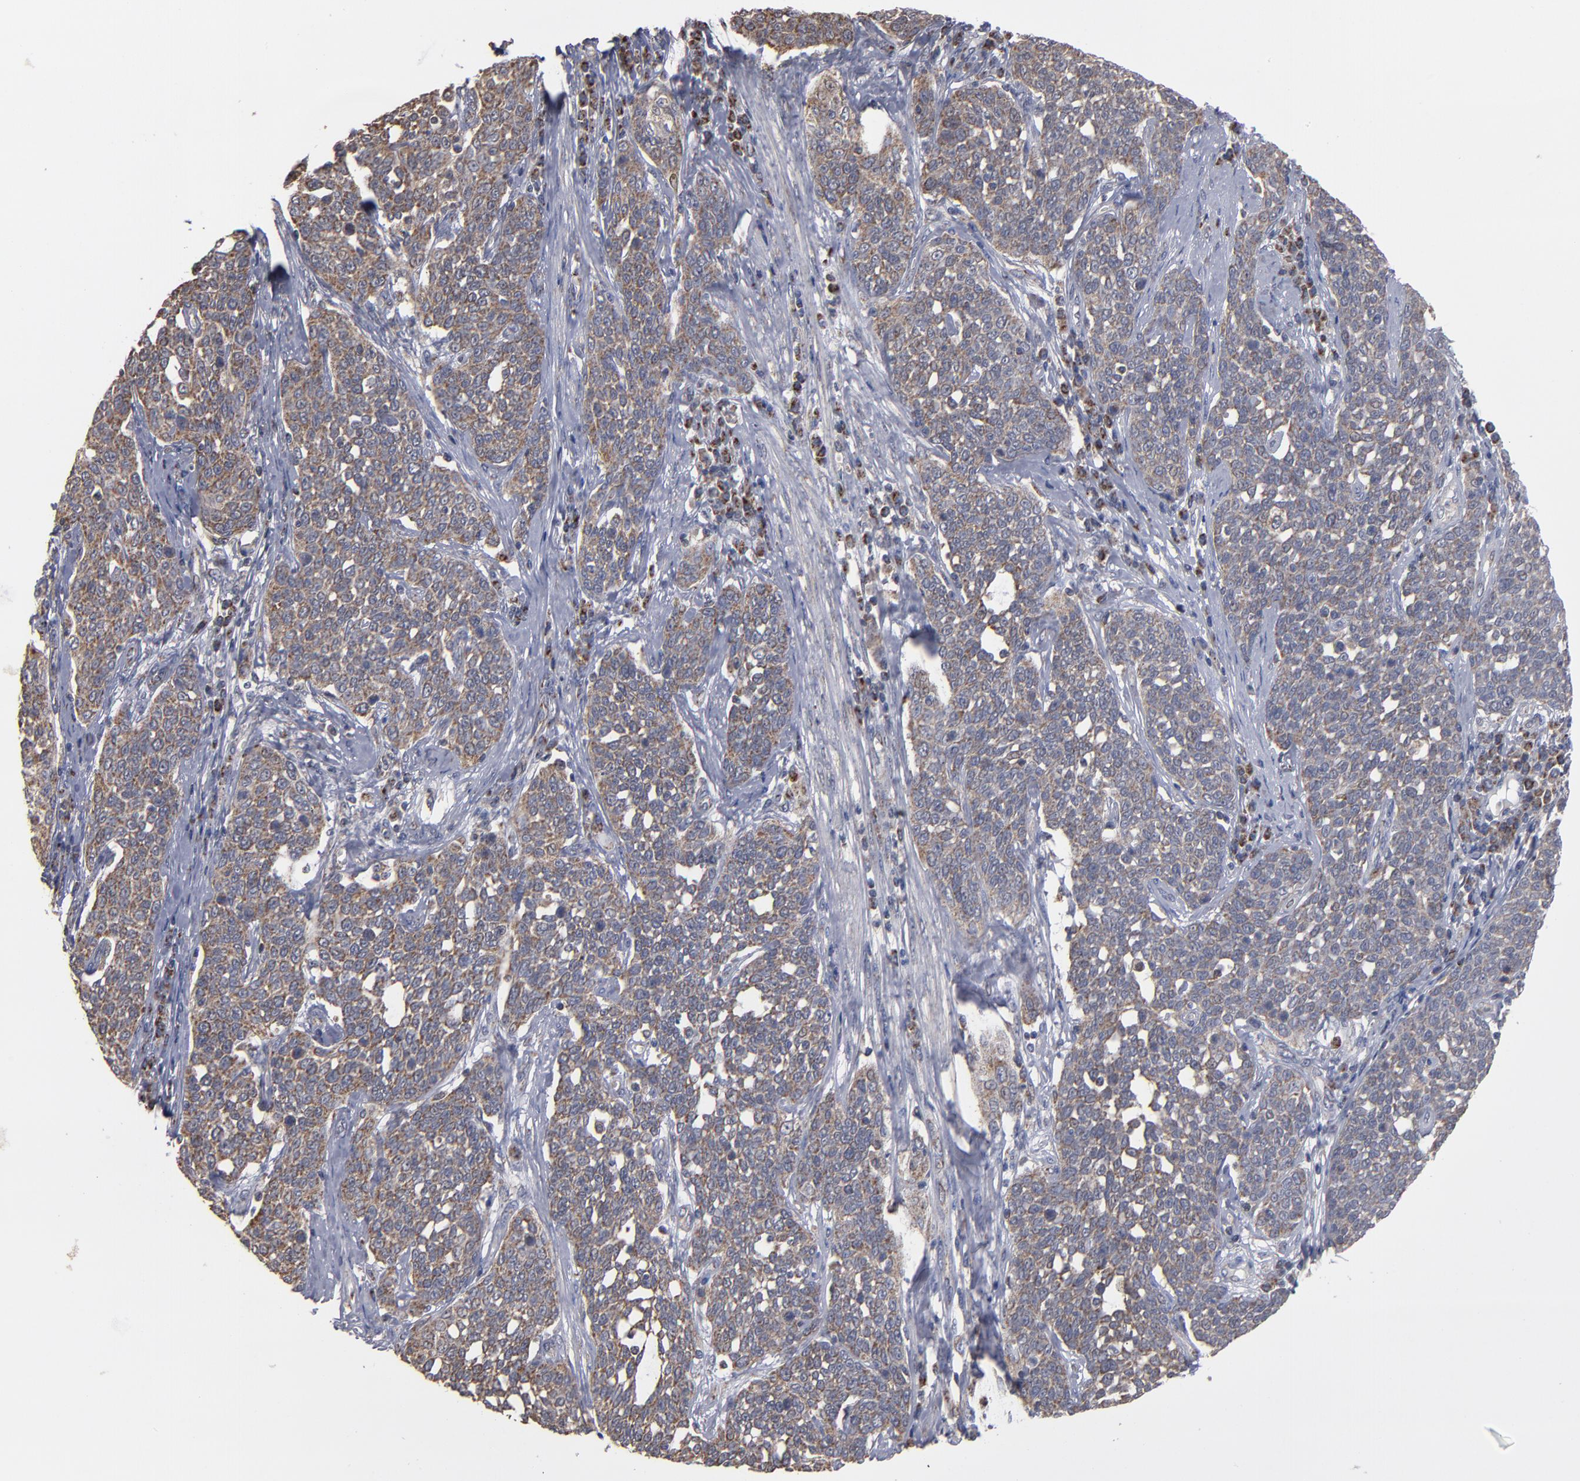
{"staining": {"intensity": "moderate", "quantity": ">75%", "location": "cytoplasmic/membranous"}, "tissue": "cervical cancer", "cell_type": "Tumor cells", "image_type": "cancer", "snomed": [{"axis": "morphology", "description": "Squamous cell carcinoma, NOS"}, {"axis": "topography", "description": "Cervix"}], "caption": "About >75% of tumor cells in cervical cancer (squamous cell carcinoma) show moderate cytoplasmic/membranous protein staining as visualized by brown immunohistochemical staining.", "gene": "MIPOL1", "patient": {"sex": "female", "age": 34}}